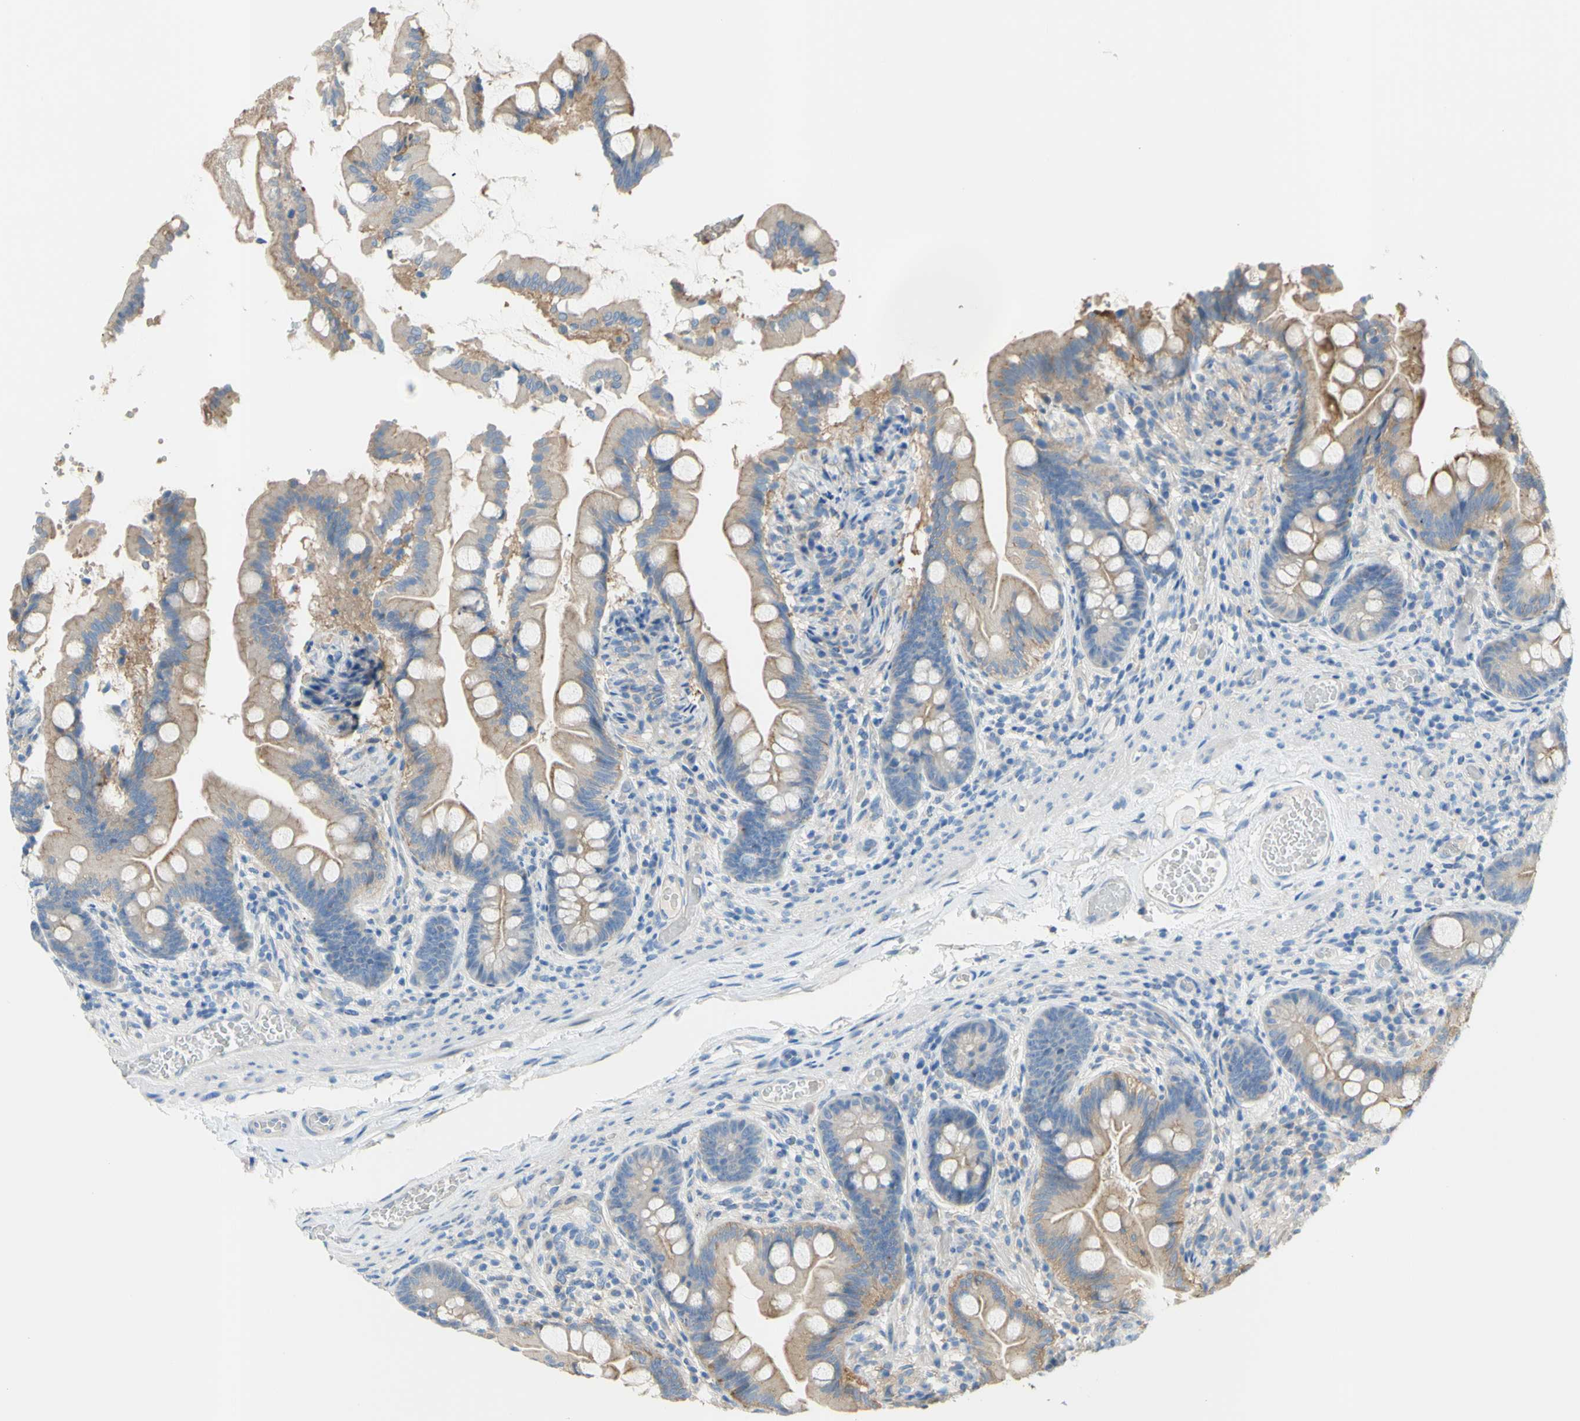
{"staining": {"intensity": "weak", "quantity": "<25%", "location": "cytoplasmic/membranous"}, "tissue": "small intestine", "cell_type": "Glandular cells", "image_type": "normal", "snomed": [{"axis": "morphology", "description": "Normal tissue, NOS"}, {"axis": "topography", "description": "Small intestine"}], "caption": "Immunohistochemistry (IHC) micrograph of unremarkable small intestine: human small intestine stained with DAB (3,3'-diaminobenzidine) exhibits no significant protein staining in glandular cells. Brightfield microscopy of immunohistochemistry stained with DAB (3,3'-diaminobenzidine) (brown) and hematoxylin (blue), captured at high magnification.", "gene": "TMEM59L", "patient": {"sex": "female", "age": 56}}